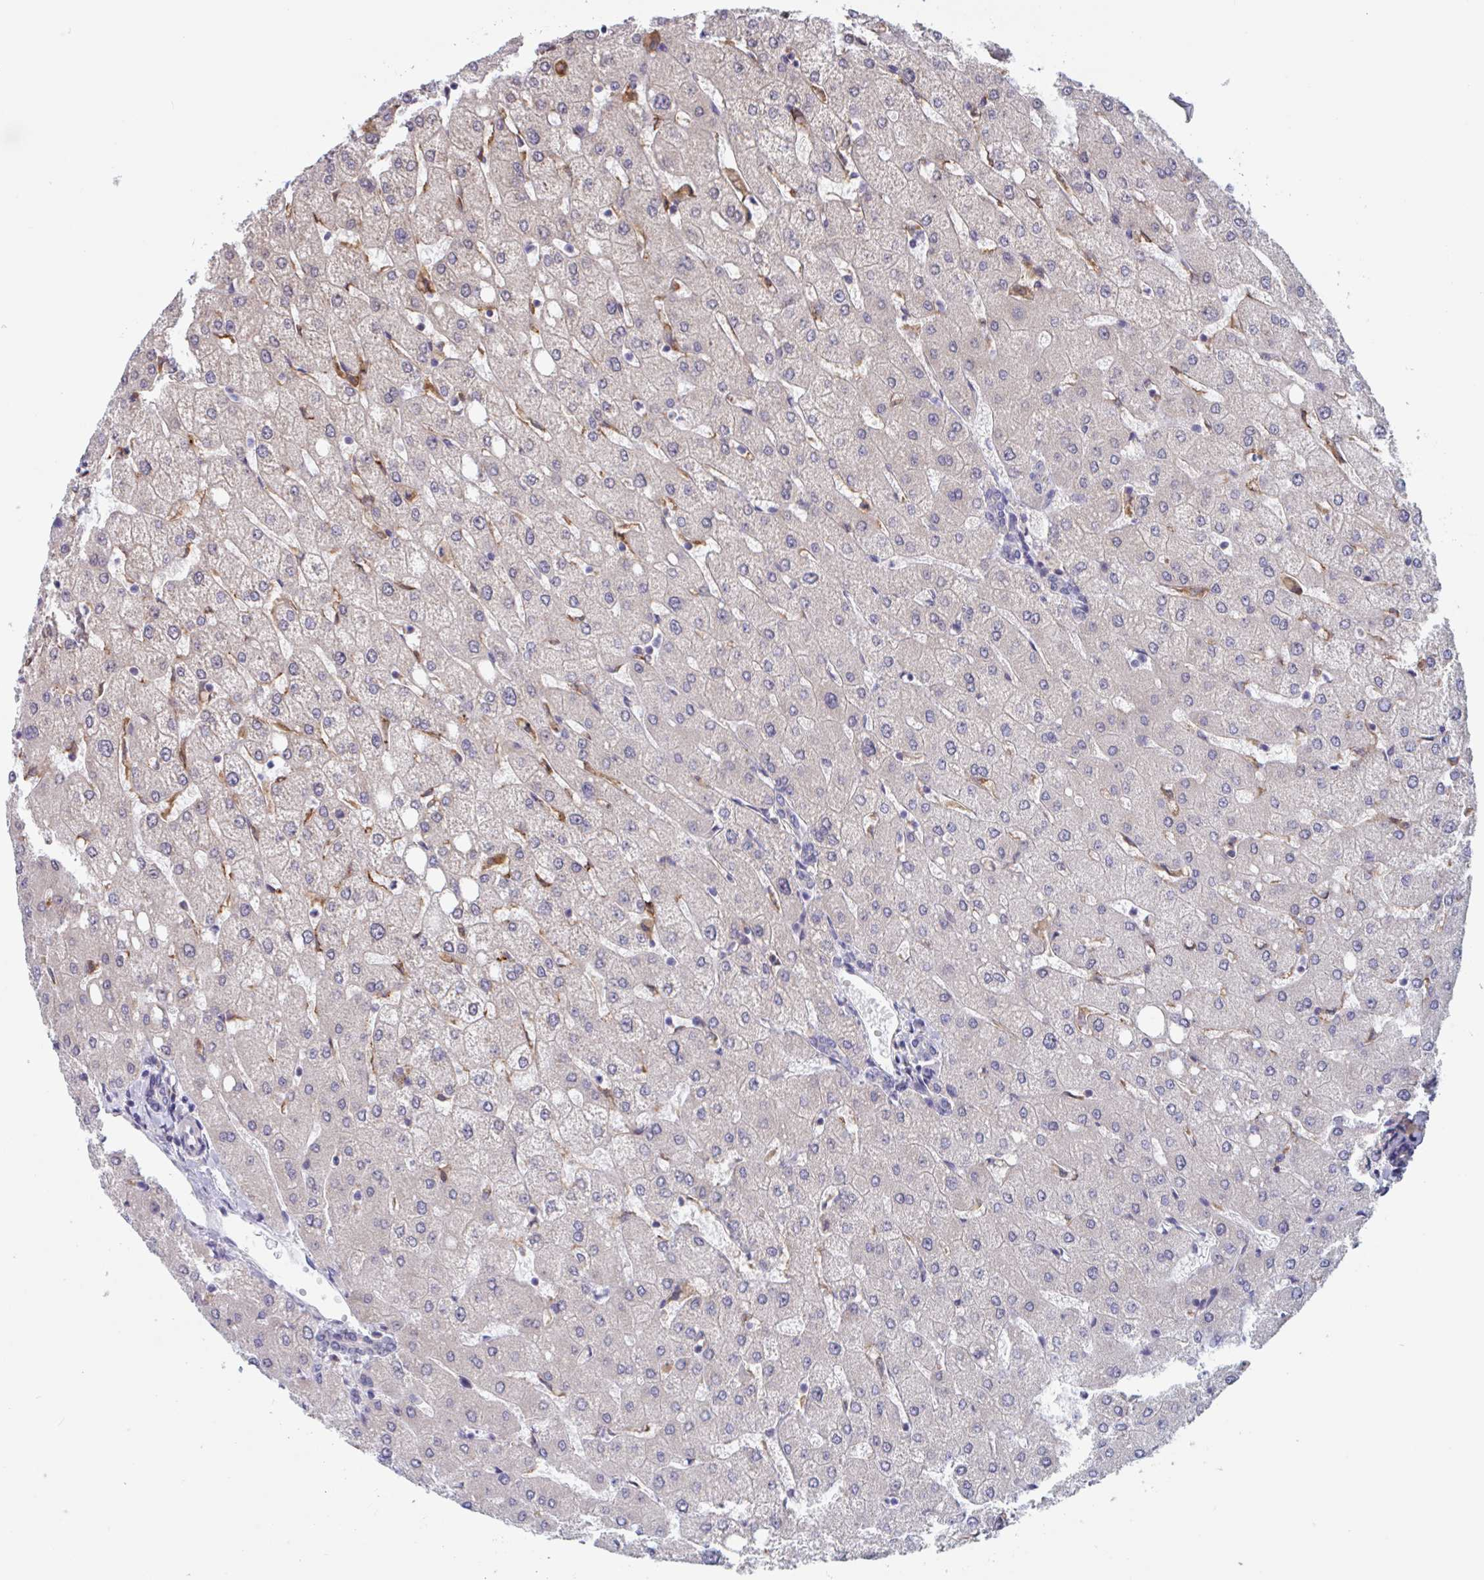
{"staining": {"intensity": "negative", "quantity": "none", "location": "none"}, "tissue": "liver", "cell_type": "Cholangiocytes", "image_type": "normal", "snomed": [{"axis": "morphology", "description": "Normal tissue, NOS"}, {"axis": "topography", "description": "Liver"}], "caption": "IHC micrograph of benign human liver stained for a protein (brown), which exhibits no staining in cholangiocytes.", "gene": "SNX8", "patient": {"sex": "female", "age": 54}}